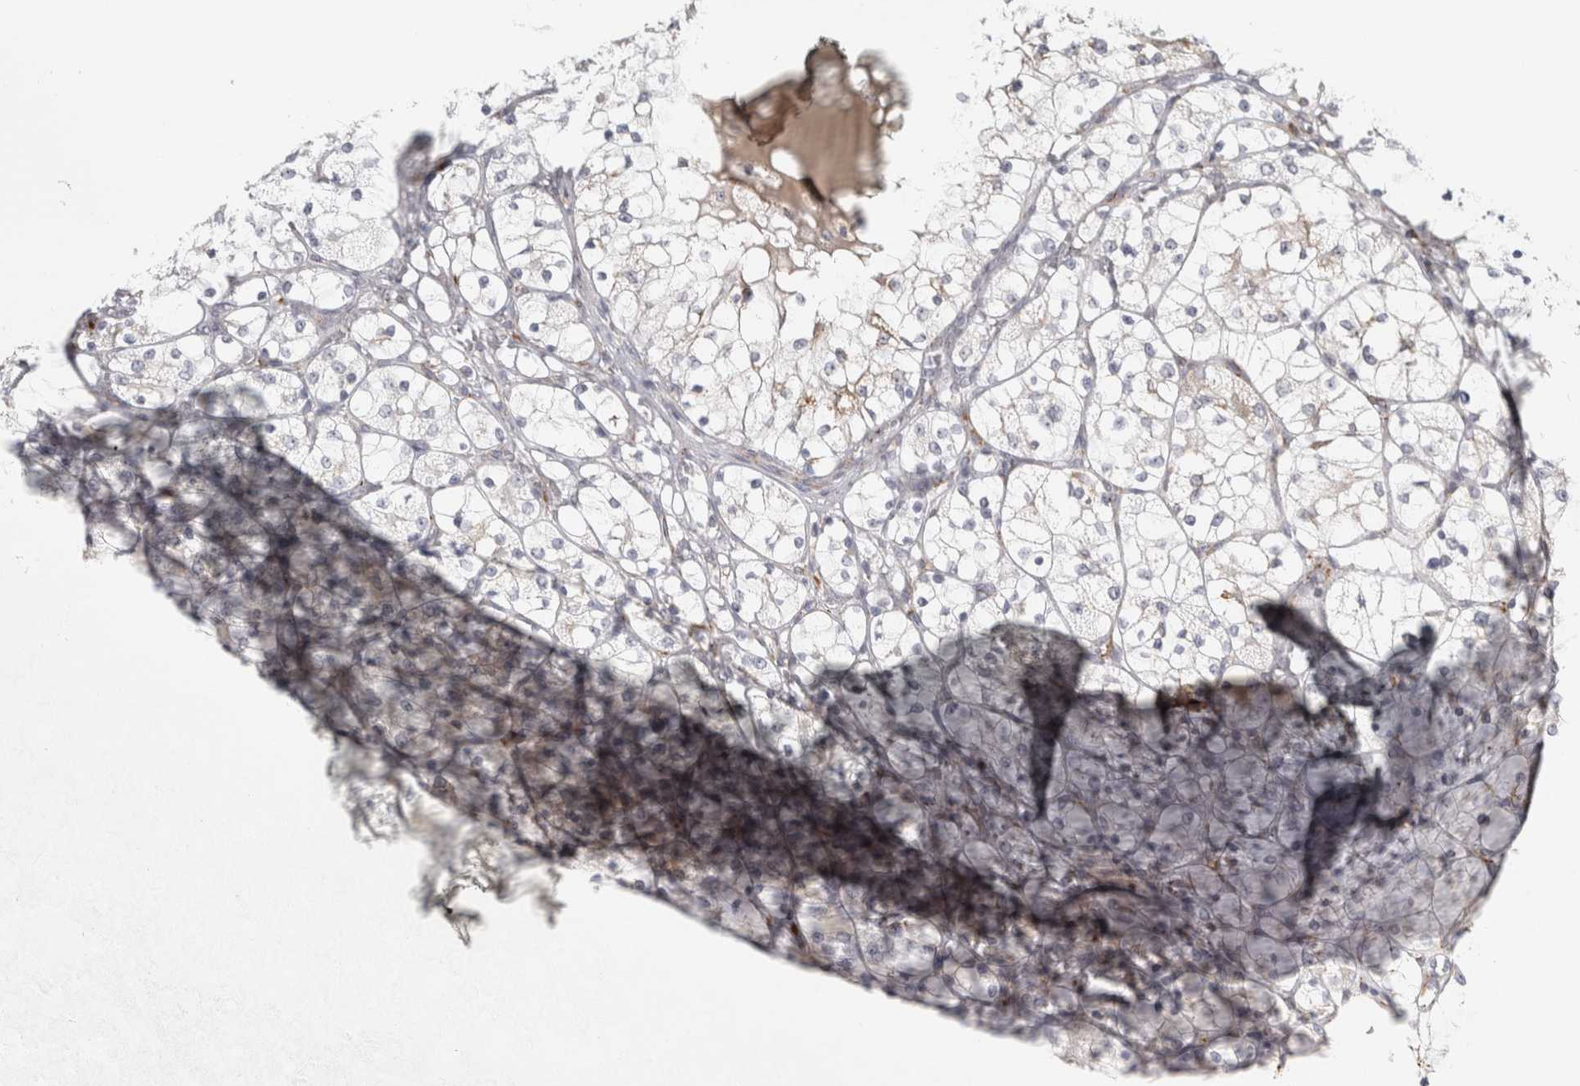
{"staining": {"intensity": "negative", "quantity": "none", "location": "none"}, "tissue": "renal cancer", "cell_type": "Tumor cells", "image_type": "cancer", "snomed": [{"axis": "morphology", "description": "Adenocarcinoma, NOS"}, {"axis": "topography", "description": "Kidney"}], "caption": "High power microscopy image of an immunohistochemistry (IHC) photomicrograph of renal adenocarcinoma, revealing no significant positivity in tumor cells.", "gene": "OSTN", "patient": {"sex": "female", "age": 69}}